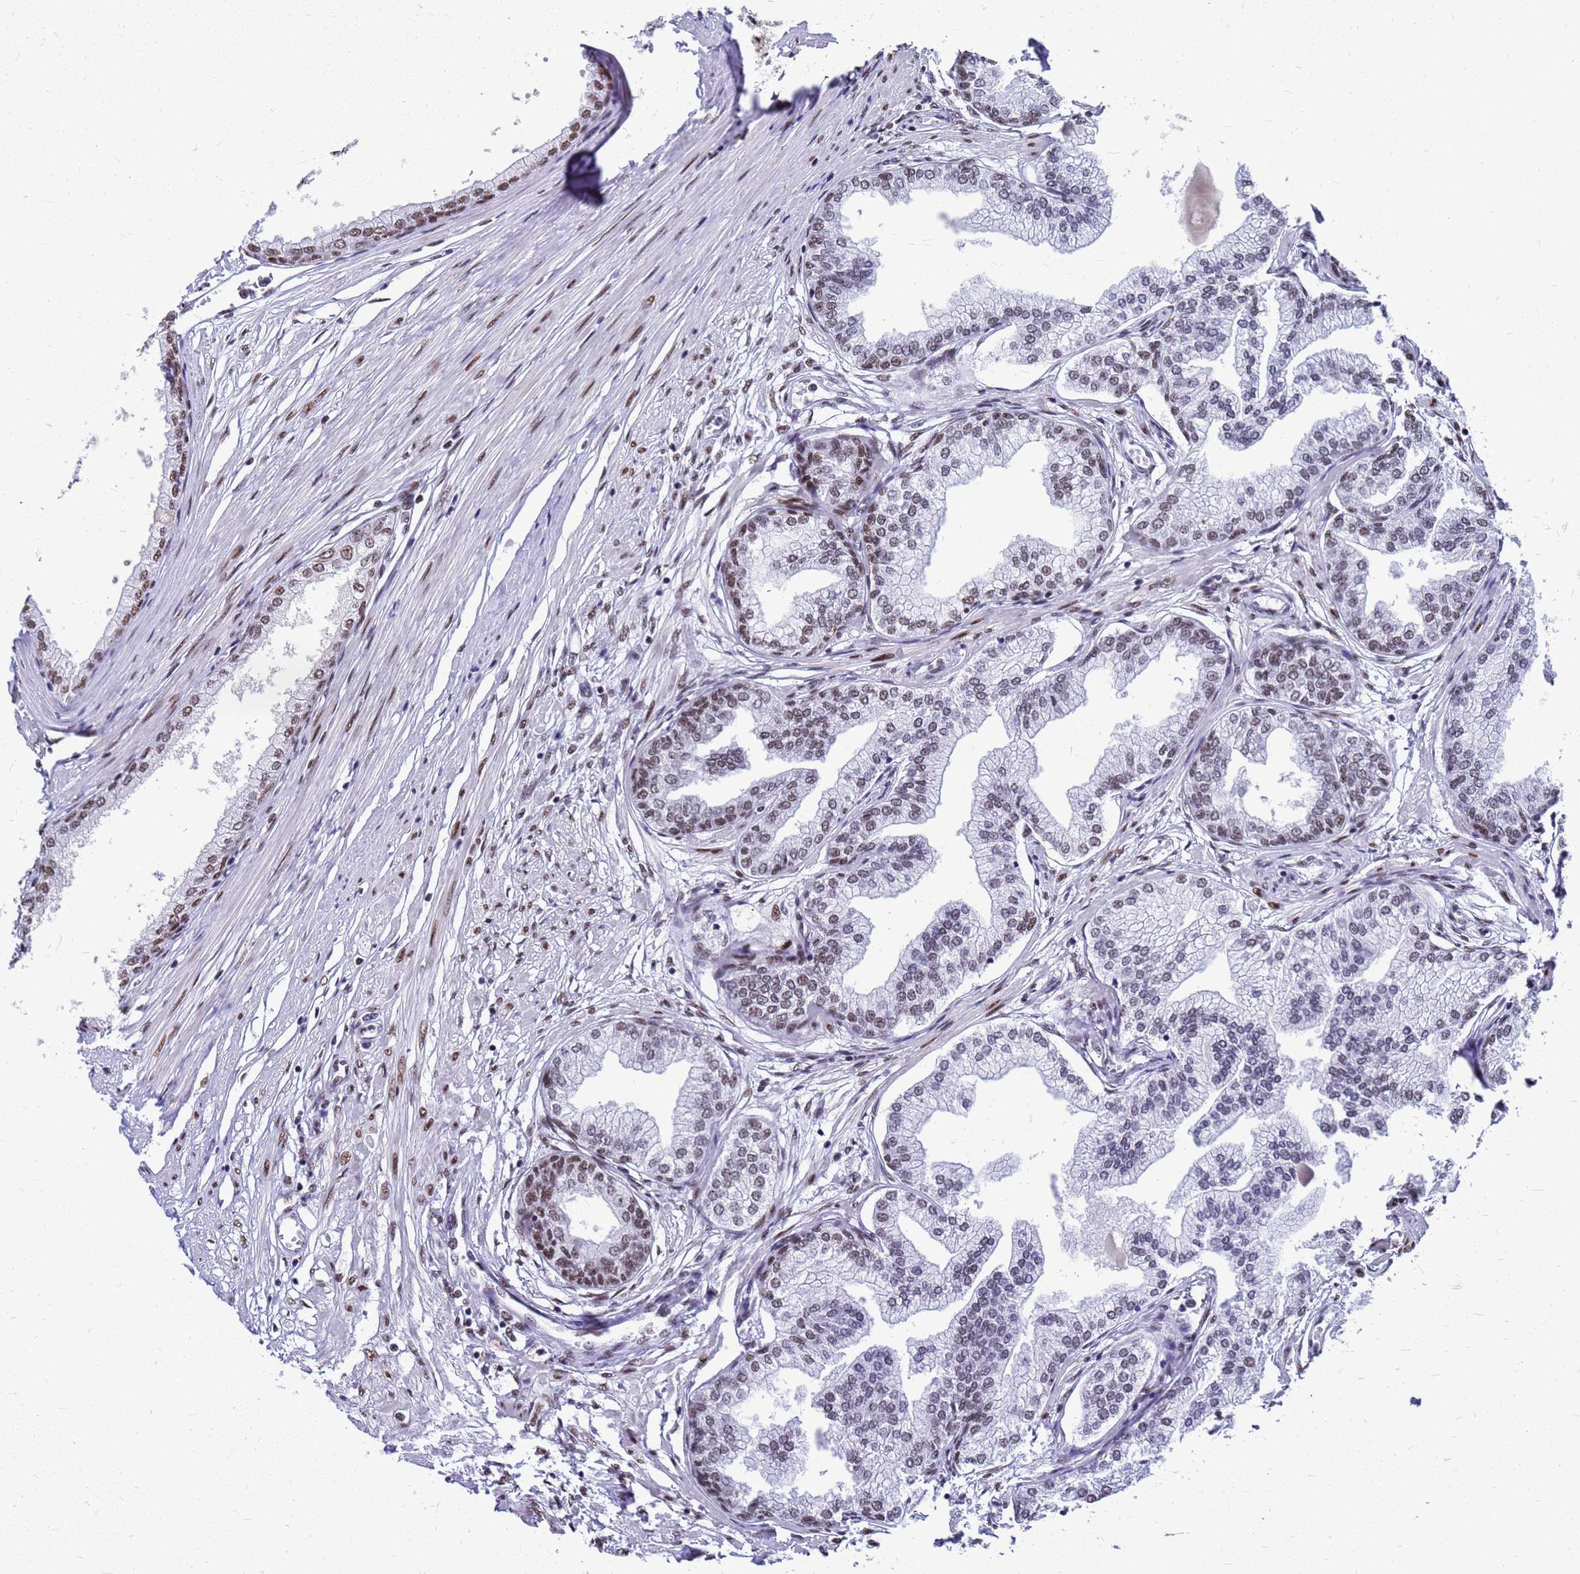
{"staining": {"intensity": "moderate", "quantity": ">75%", "location": "nuclear"}, "tissue": "prostate", "cell_type": "Glandular cells", "image_type": "normal", "snomed": [{"axis": "morphology", "description": "Normal tissue, NOS"}, {"axis": "morphology", "description": "Urothelial carcinoma, Low grade"}, {"axis": "topography", "description": "Urinary bladder"}, {"axis": "topography", "description": "Prostate"}], "caption": "The photomicrograph displays immunohistochemical staining of normal prostate. There is moderate nuclear expression is appreciated in approximately >75% of glandular cells.", "gene": "SART3", "patient": {"sex": "male", "age": 60}}